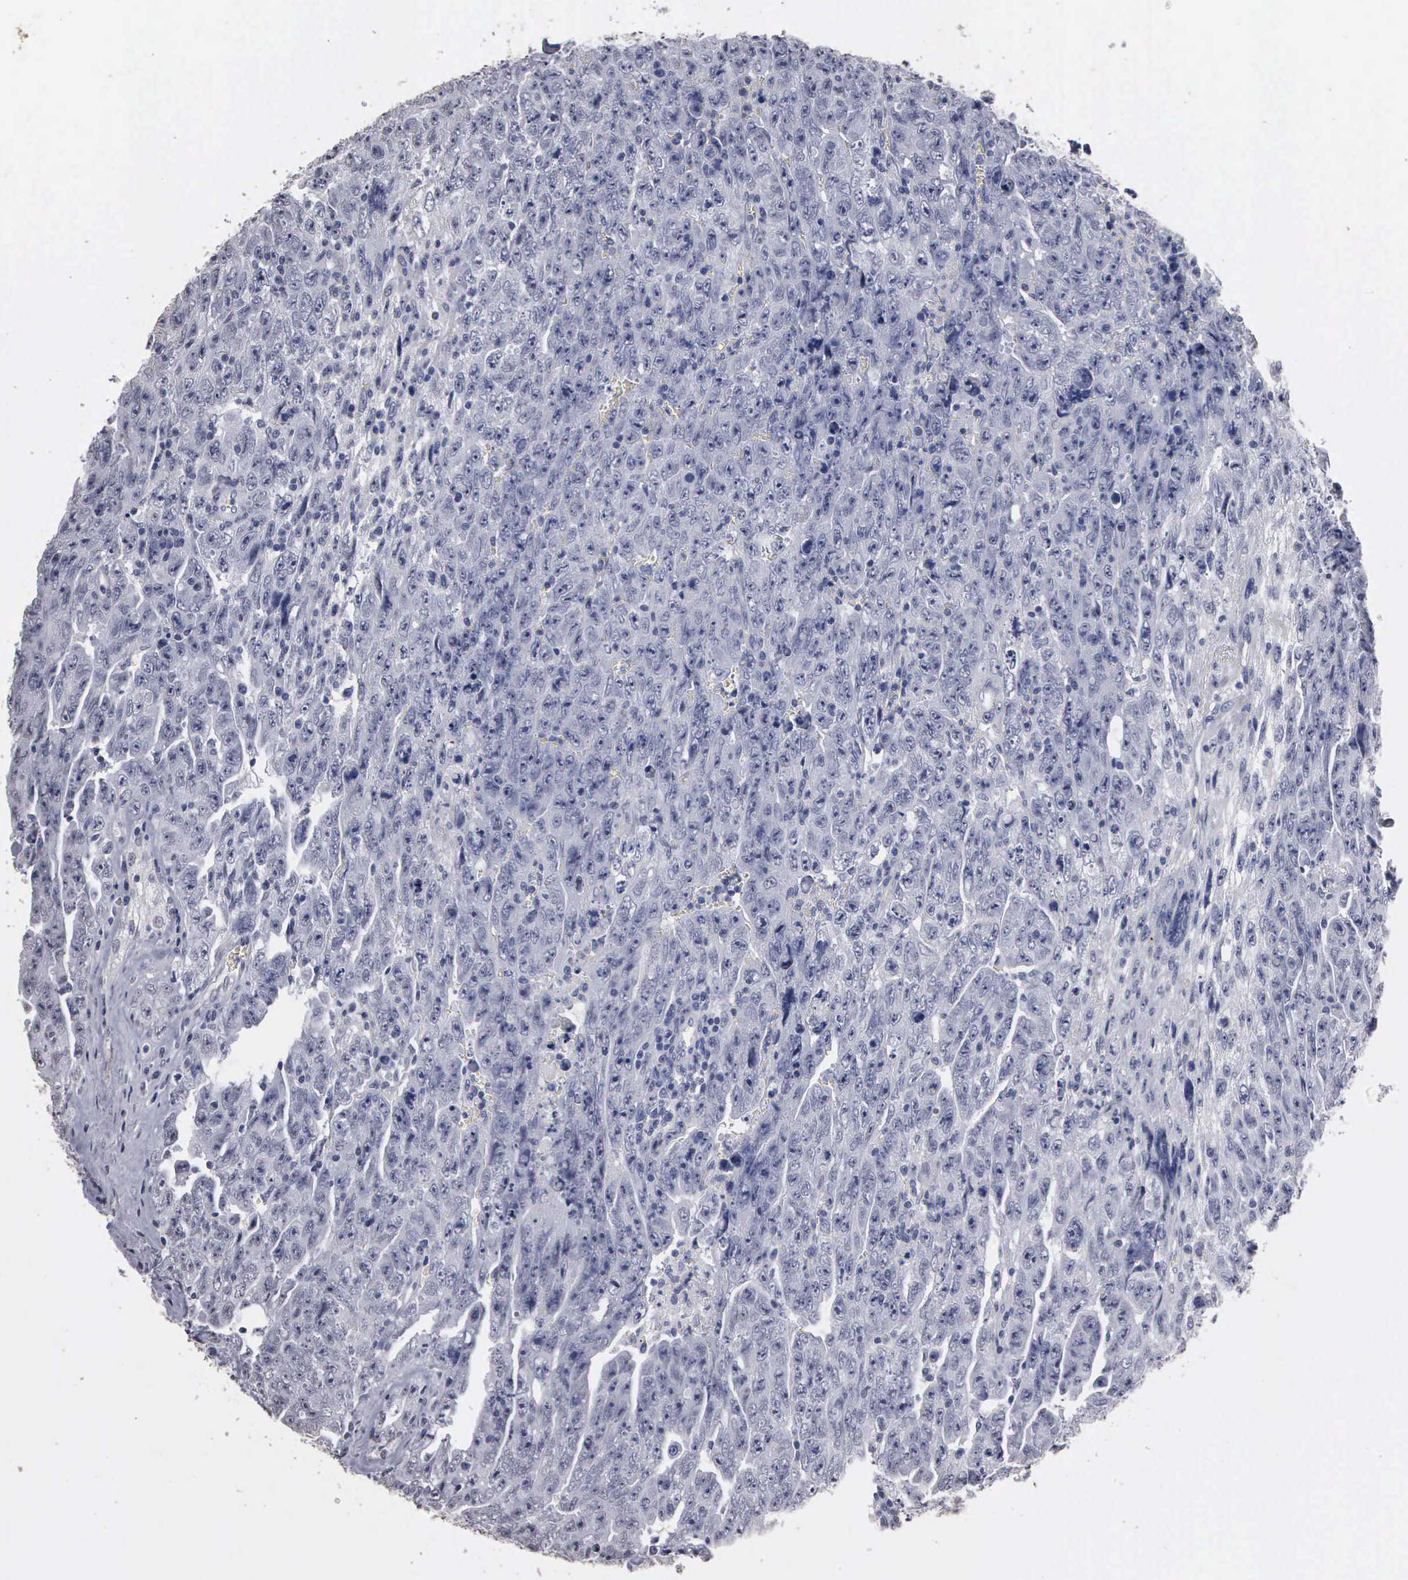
{"staining": {"intensity": "negative", "quantity": "none", "location": "none"}, "tissue": "testis cancer", "cell_type": "Tumor cells", "image_type": "cancer", "snomed": [{"axis": "morphology", "description": "Carcinoma, Embryonal, NOS"}, {"axis": "topography", "description": "Testis"}], "caption": "The photomicrograph demonstrates no staining of tumor cells in testis embryonal carcinoma.", "gene": "UPB1", "patient": {"sex": "male", "age": 28}}